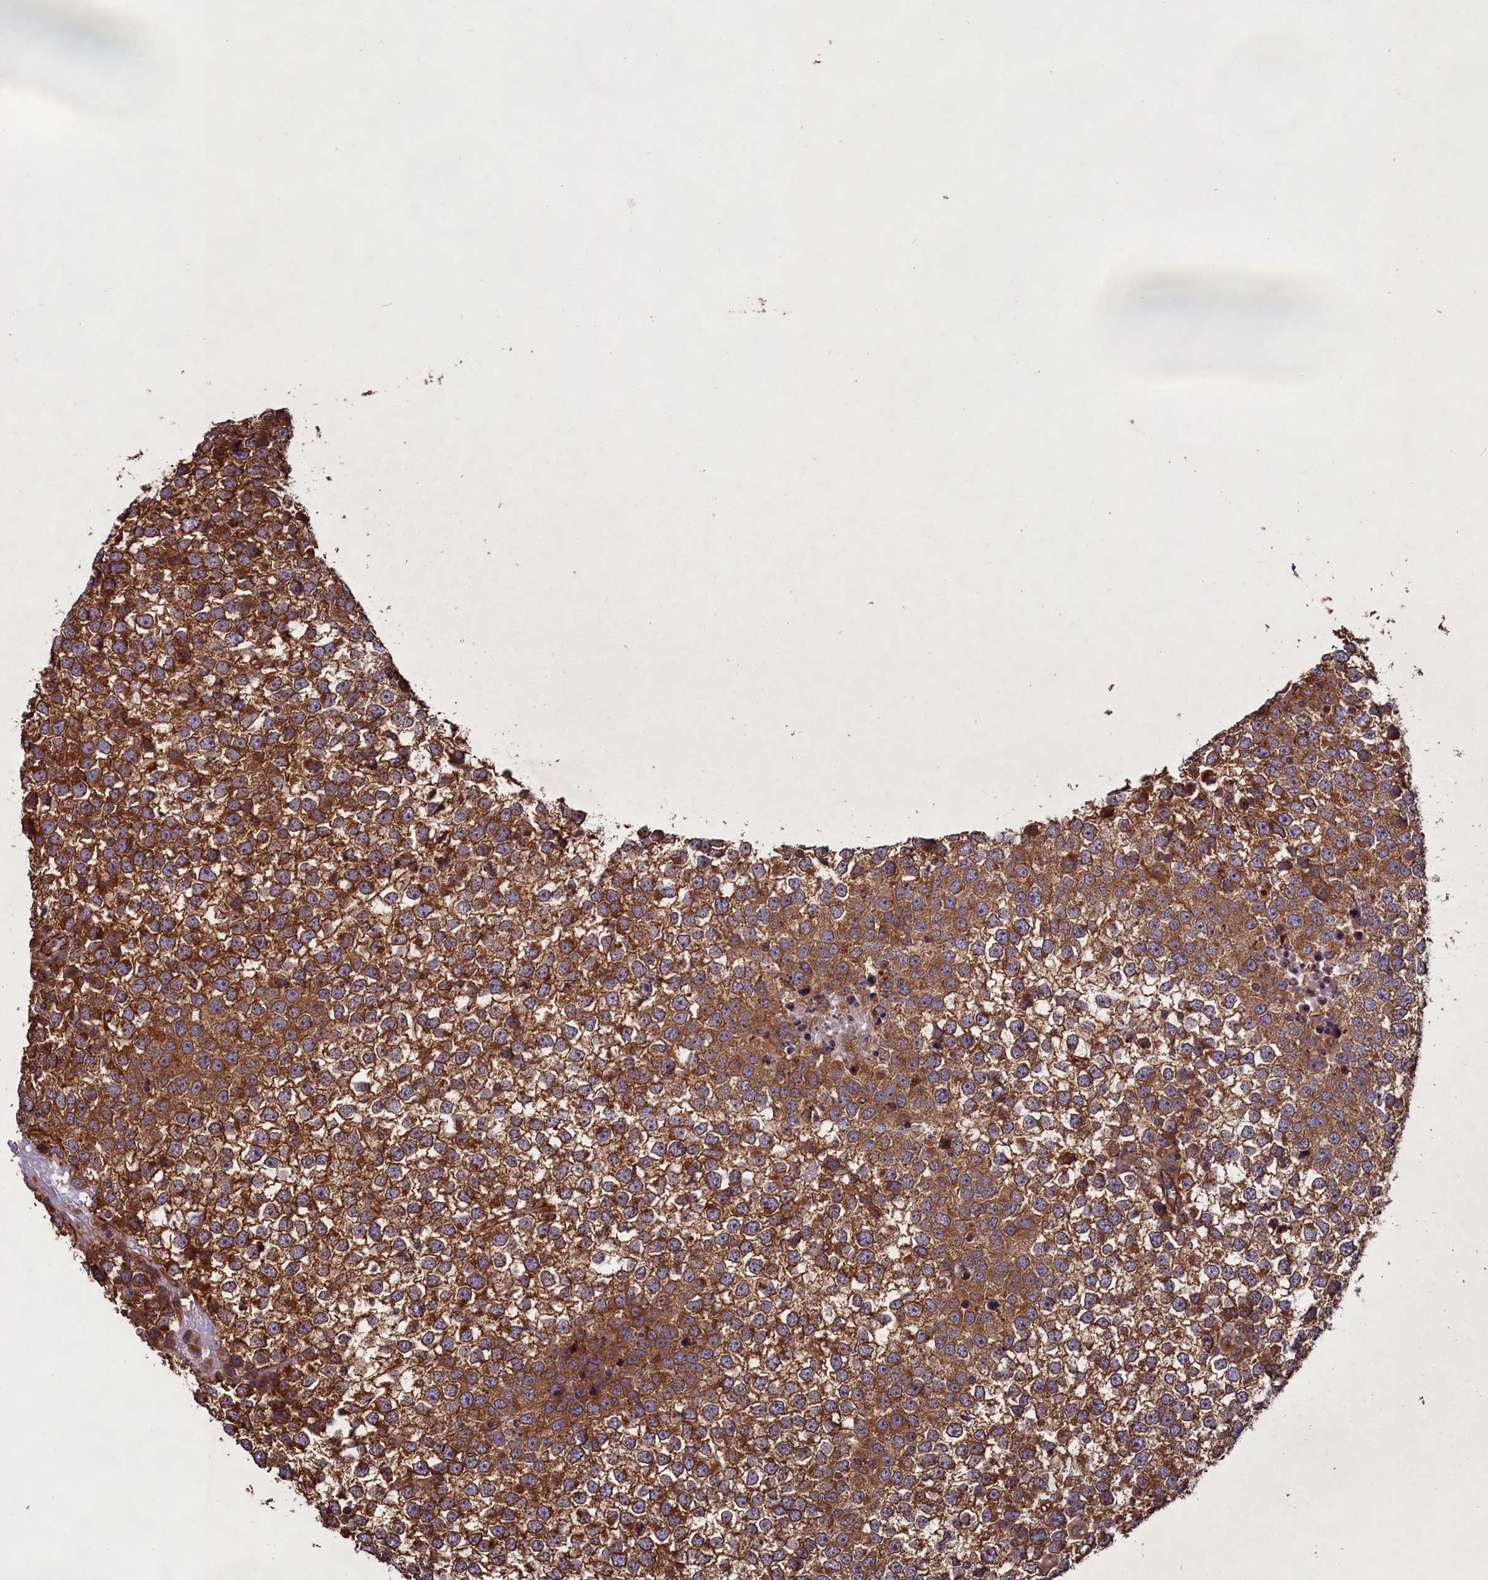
{"staining": {"intensity": "strong", "quantity": ">75%", "location": "cytoplasmic/membranous"}, "tissue": "testis cancer", "cell_type": "Tumor cells", "image_type": "cancer", "snomed": [{"axis": "morphology", "description": "Seminoma, NOS"}, {"axis": "topography", "description": "Testis"}], "caption": "This is a micrograph of immunohistochemistry staining of testis cancer (seminoma), which shows strong staining in the cytoplasmic/membranous of tumor cells.", "gene": "CCDC124", "patient": {"sex": "male", "age": 65}}